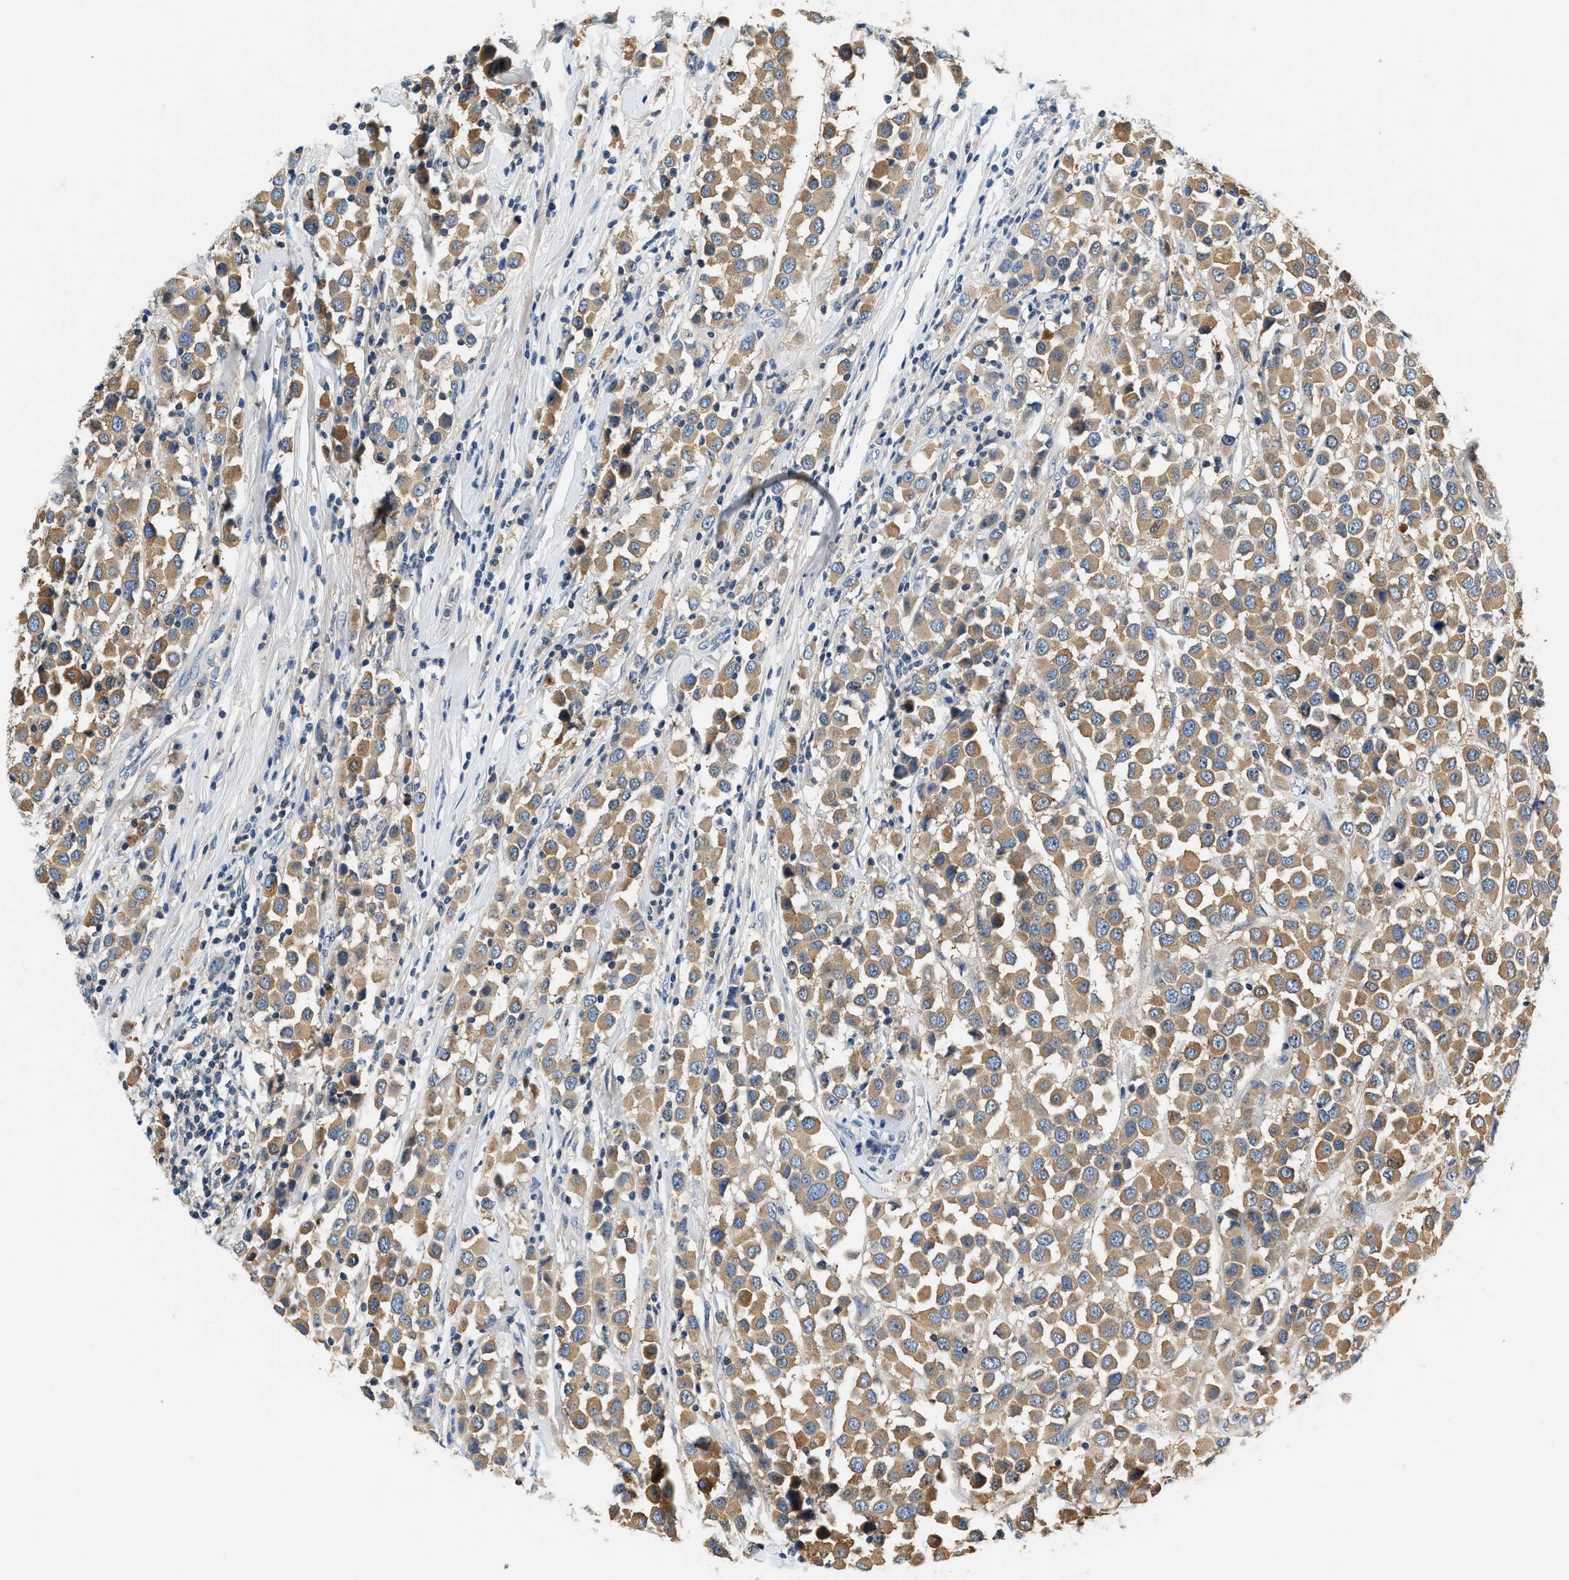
{"staining": {"intensity": "moderate", "quantity": ">75%", "location": "cytoplasmic/membranous"}, "tissue": "breast cancer", "cell_type": "Tumor cells", "image_type": "cancer", "snomed": [{"axis": "morphology", "description": "Duct carcinoma"}, {"axis": "topography", "description": "Breast"}], "caption": "An immunohistochemistry (IHC) image of neoplastic tissue is shown. Protein staining in brown shows moderate cytoplasmic/membranous positivity in breast cancer within tumor cells.", "gene": "SLC35E1", "patient": {"sex": "female", "age": 61}}